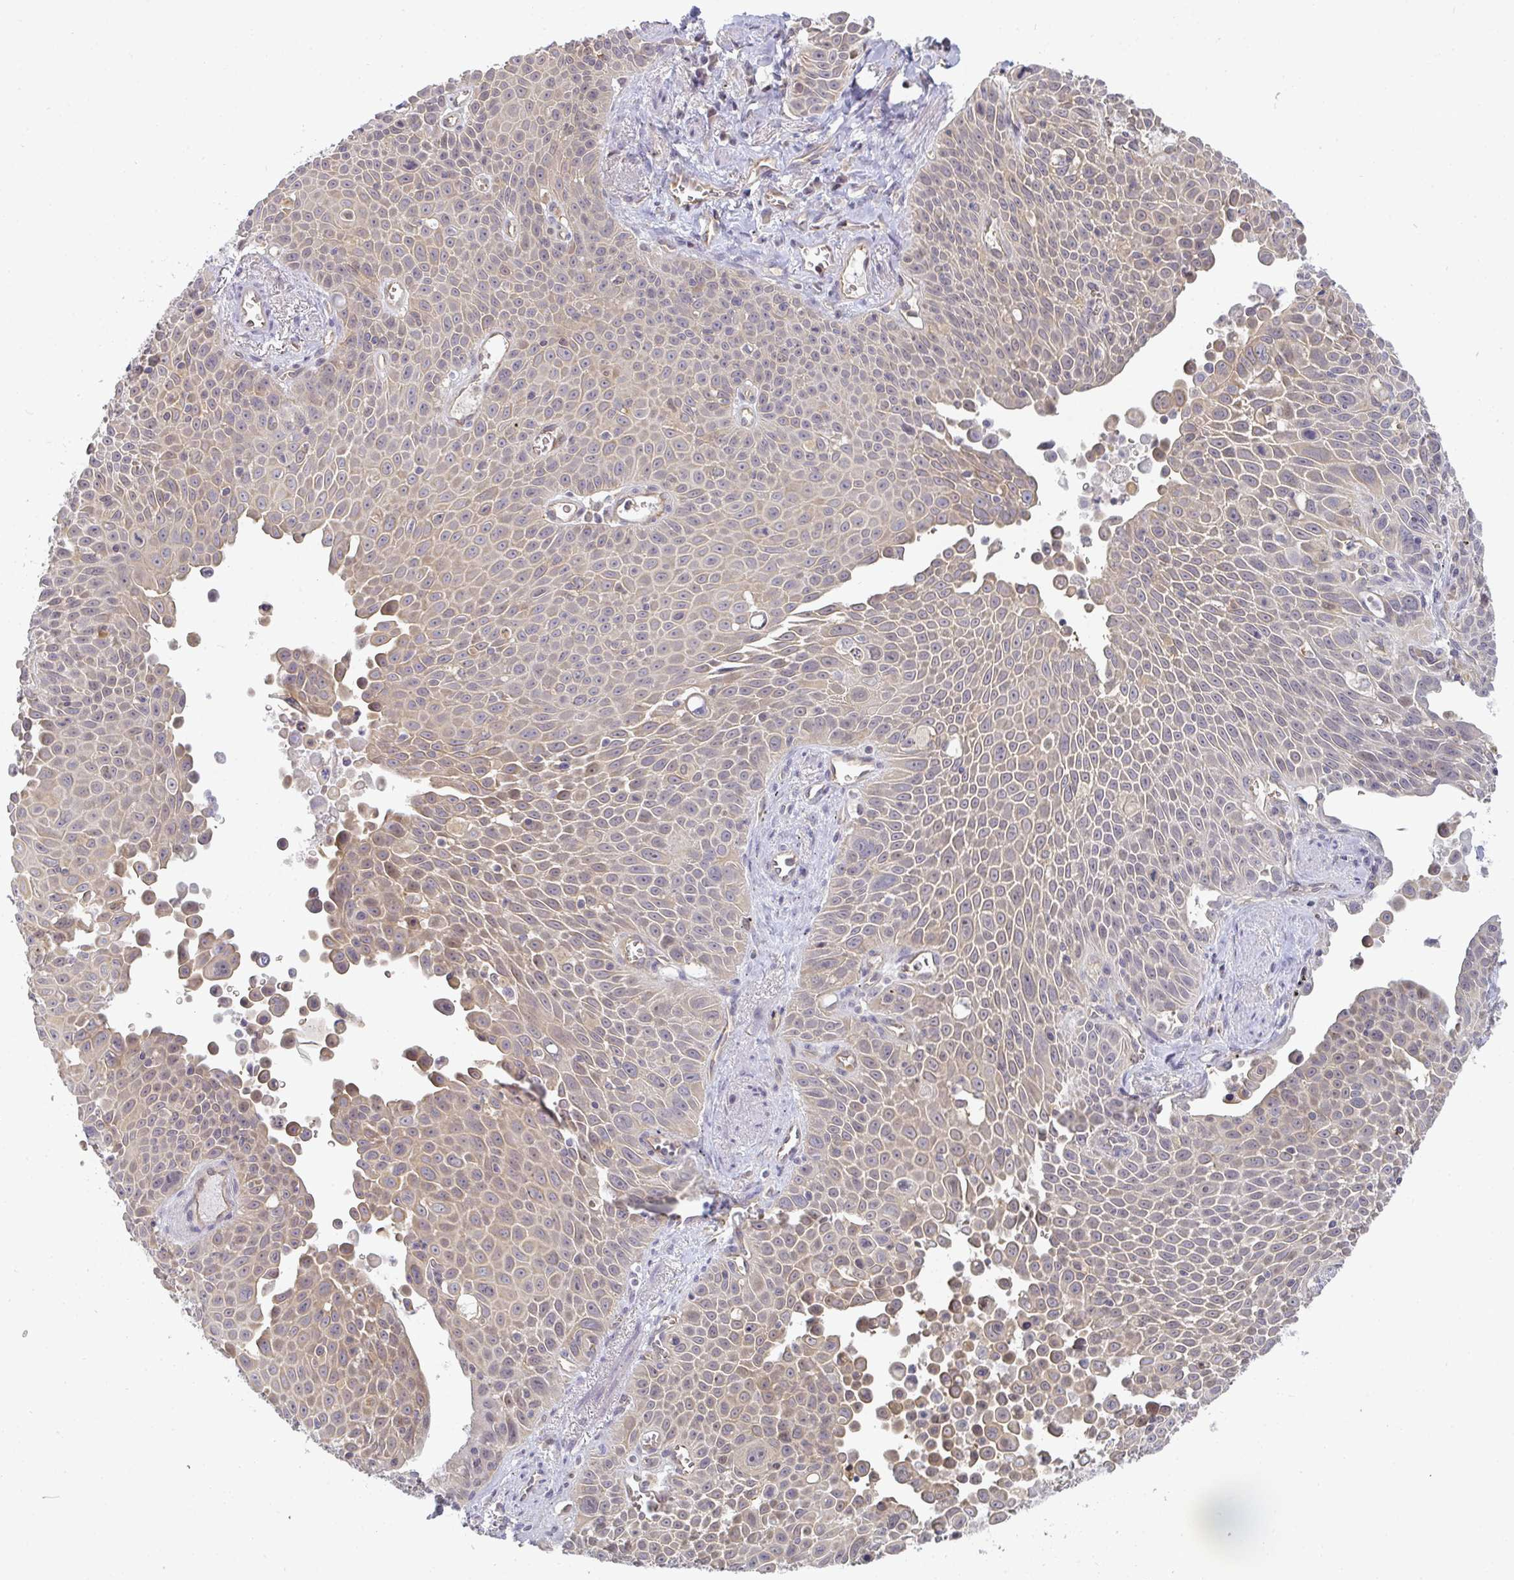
{"staining": {"intensity": "weak", "quantity": ">75%", "location": "cytoplasmic/membranous"}, "tissue": "lung cancer", "cell_type": "Tumor cells", "image_type": "cancer", "snomed": [{"axis": "morphology", "description": "Squamous cell carcinoma, NOS"}, {"axis": "morphology", "description": "Squamous cell carcinoma, metastatic, NOS"}, {"axis": "topography", "description": "Lymph node"}, {"axis": "topography", "description": "Lung"}], "caption": "The image shows staining of lung cancer, revealing weak cytoplasmic/membranous protein expression (brown color) within tumor cells.", "gene": "GSDMB", "patient": {"sex": "female", "age": 62}}